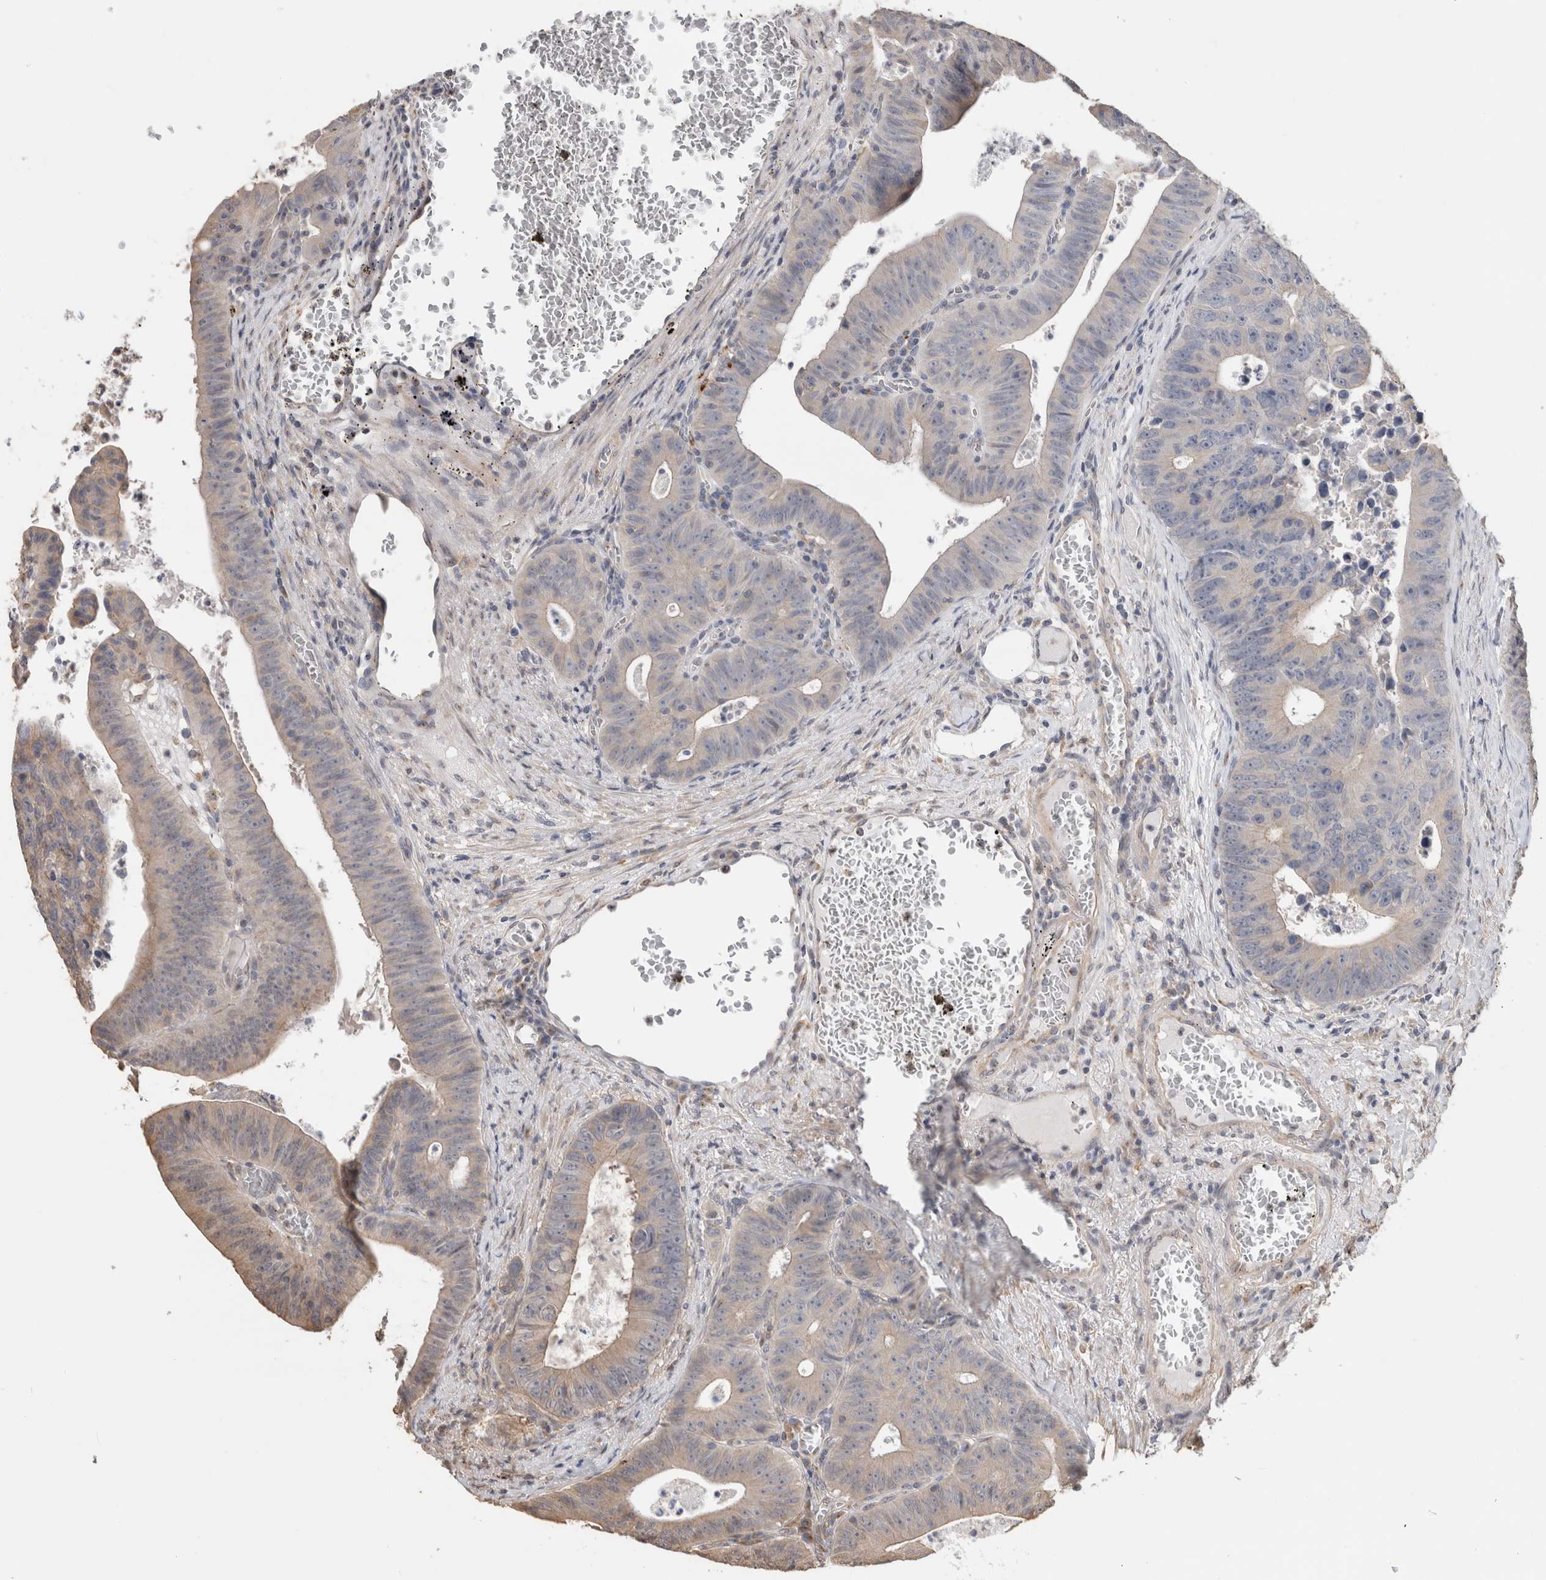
{"staining": {"intensity": "weak", "quantity": "25%-75%", "location": "cytoplasmic/membranous"}, "tissue": "colorectal cancer", "cell_type": "Tumor cells", "image_type": "cancer", "snomed": [{"axis": "morphology", "description": "Adenocarcinoma, NOS"}, {"axis": "topography", "description": "Colon"}], "caption": "Tumor cells show low levels of weak cytoplasmic/membranous staining in approximately 25%-75% of cells in colorectal cancer (adenocarcinoma).", "gene": "CLIP1", "patient": {"sex": "male", "age": 87}}